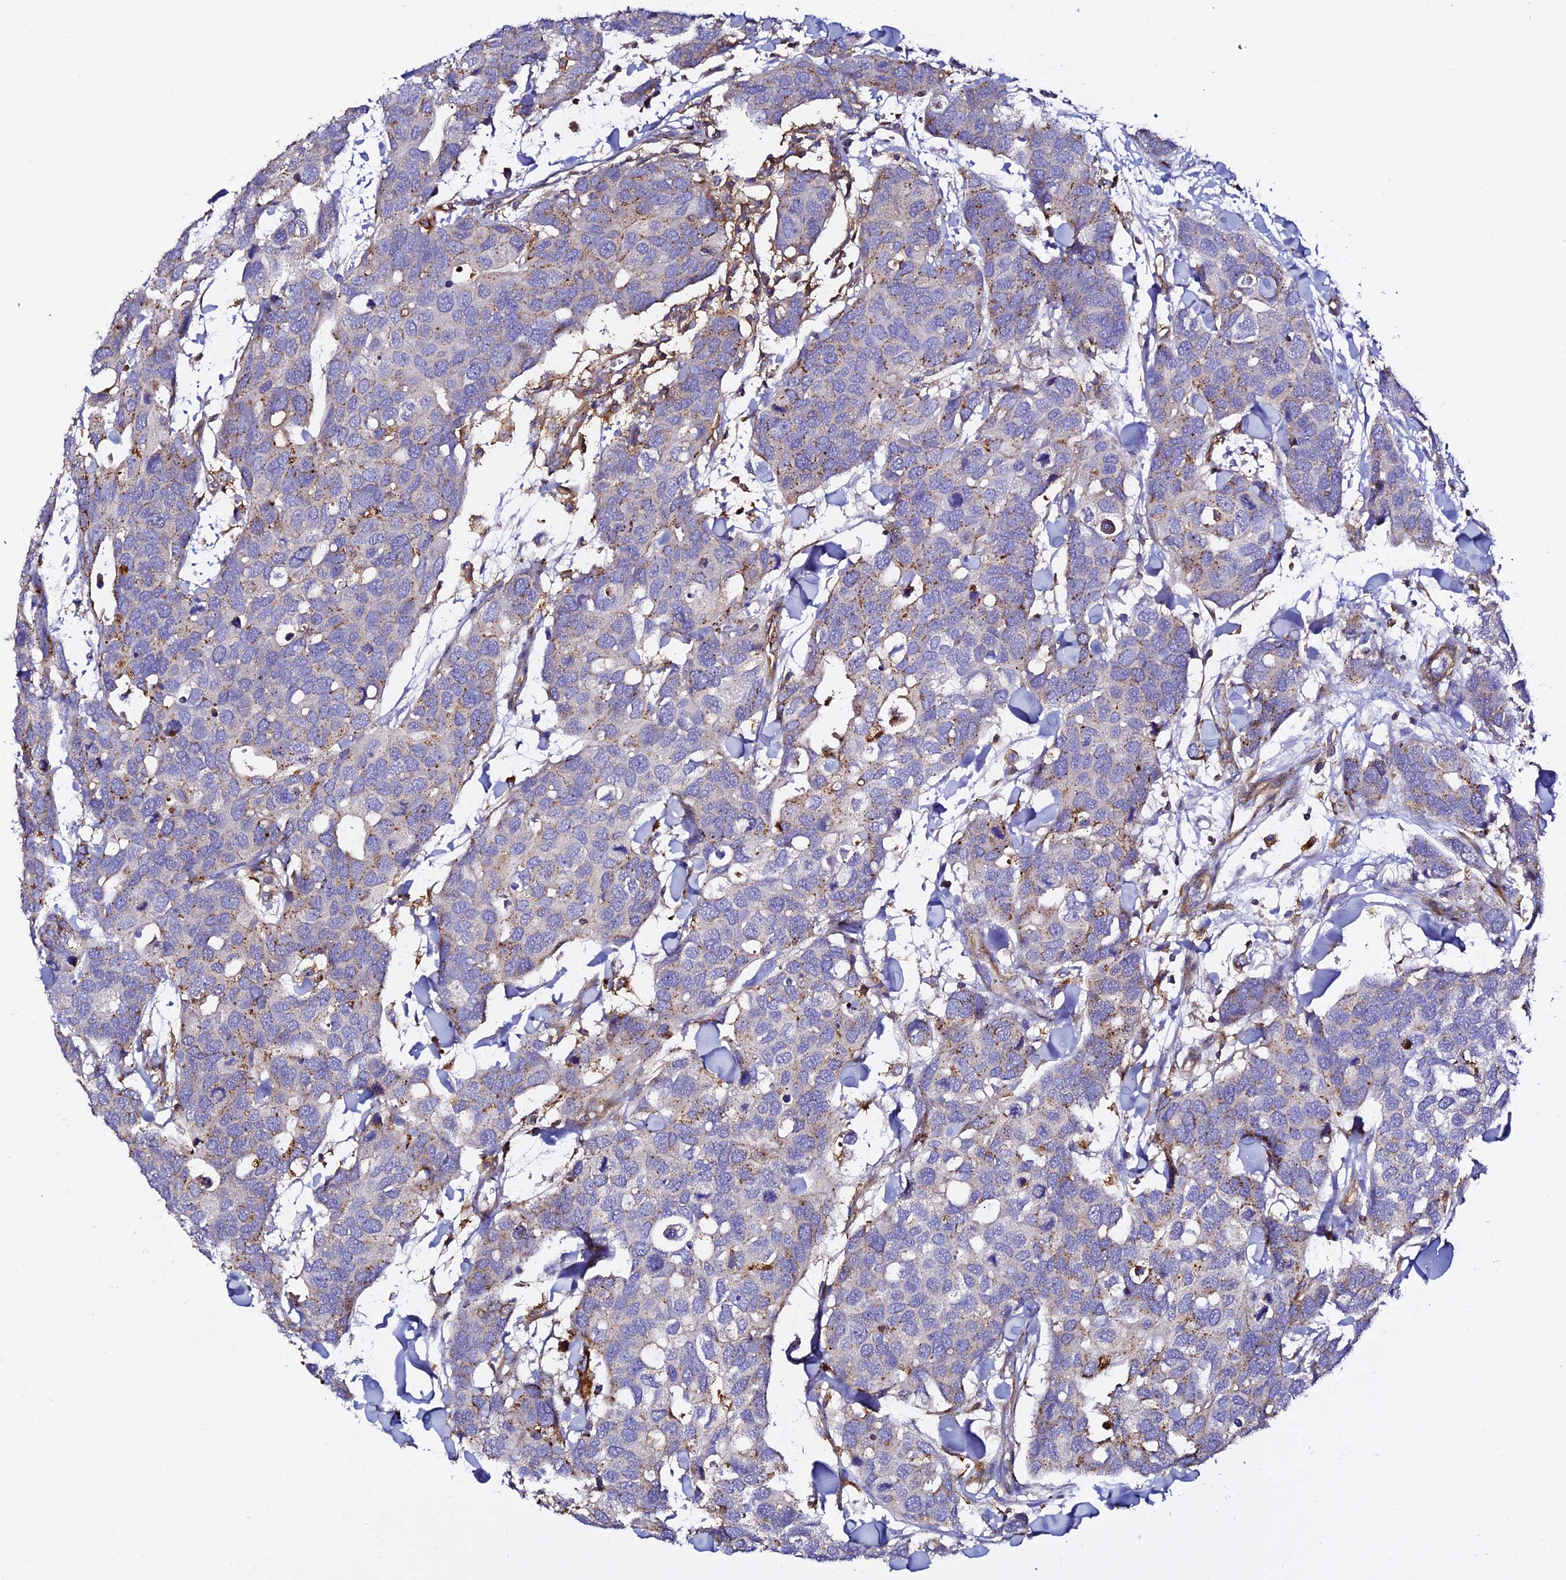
{"staining": {"intensity": "strong", "quantity": "<25%", "location": "cytoplasmic/membranous"}, "tissue": "breast cancer", "cell_type": "Tumor cells", "image_type": "cancer", "snomed": [{"axis": "morphology", "description": "Duct carcinoma"}, {"axis": "topography", "description": "Breast"}], "caption": "A brown stain labels strong cytoplasmic/membranous positivity of a protein in breast cancer (invasive ductal carcinoma) tumor cells.", "gene": "TRPV2", "patient": {"sex": "female", "age": 83}}